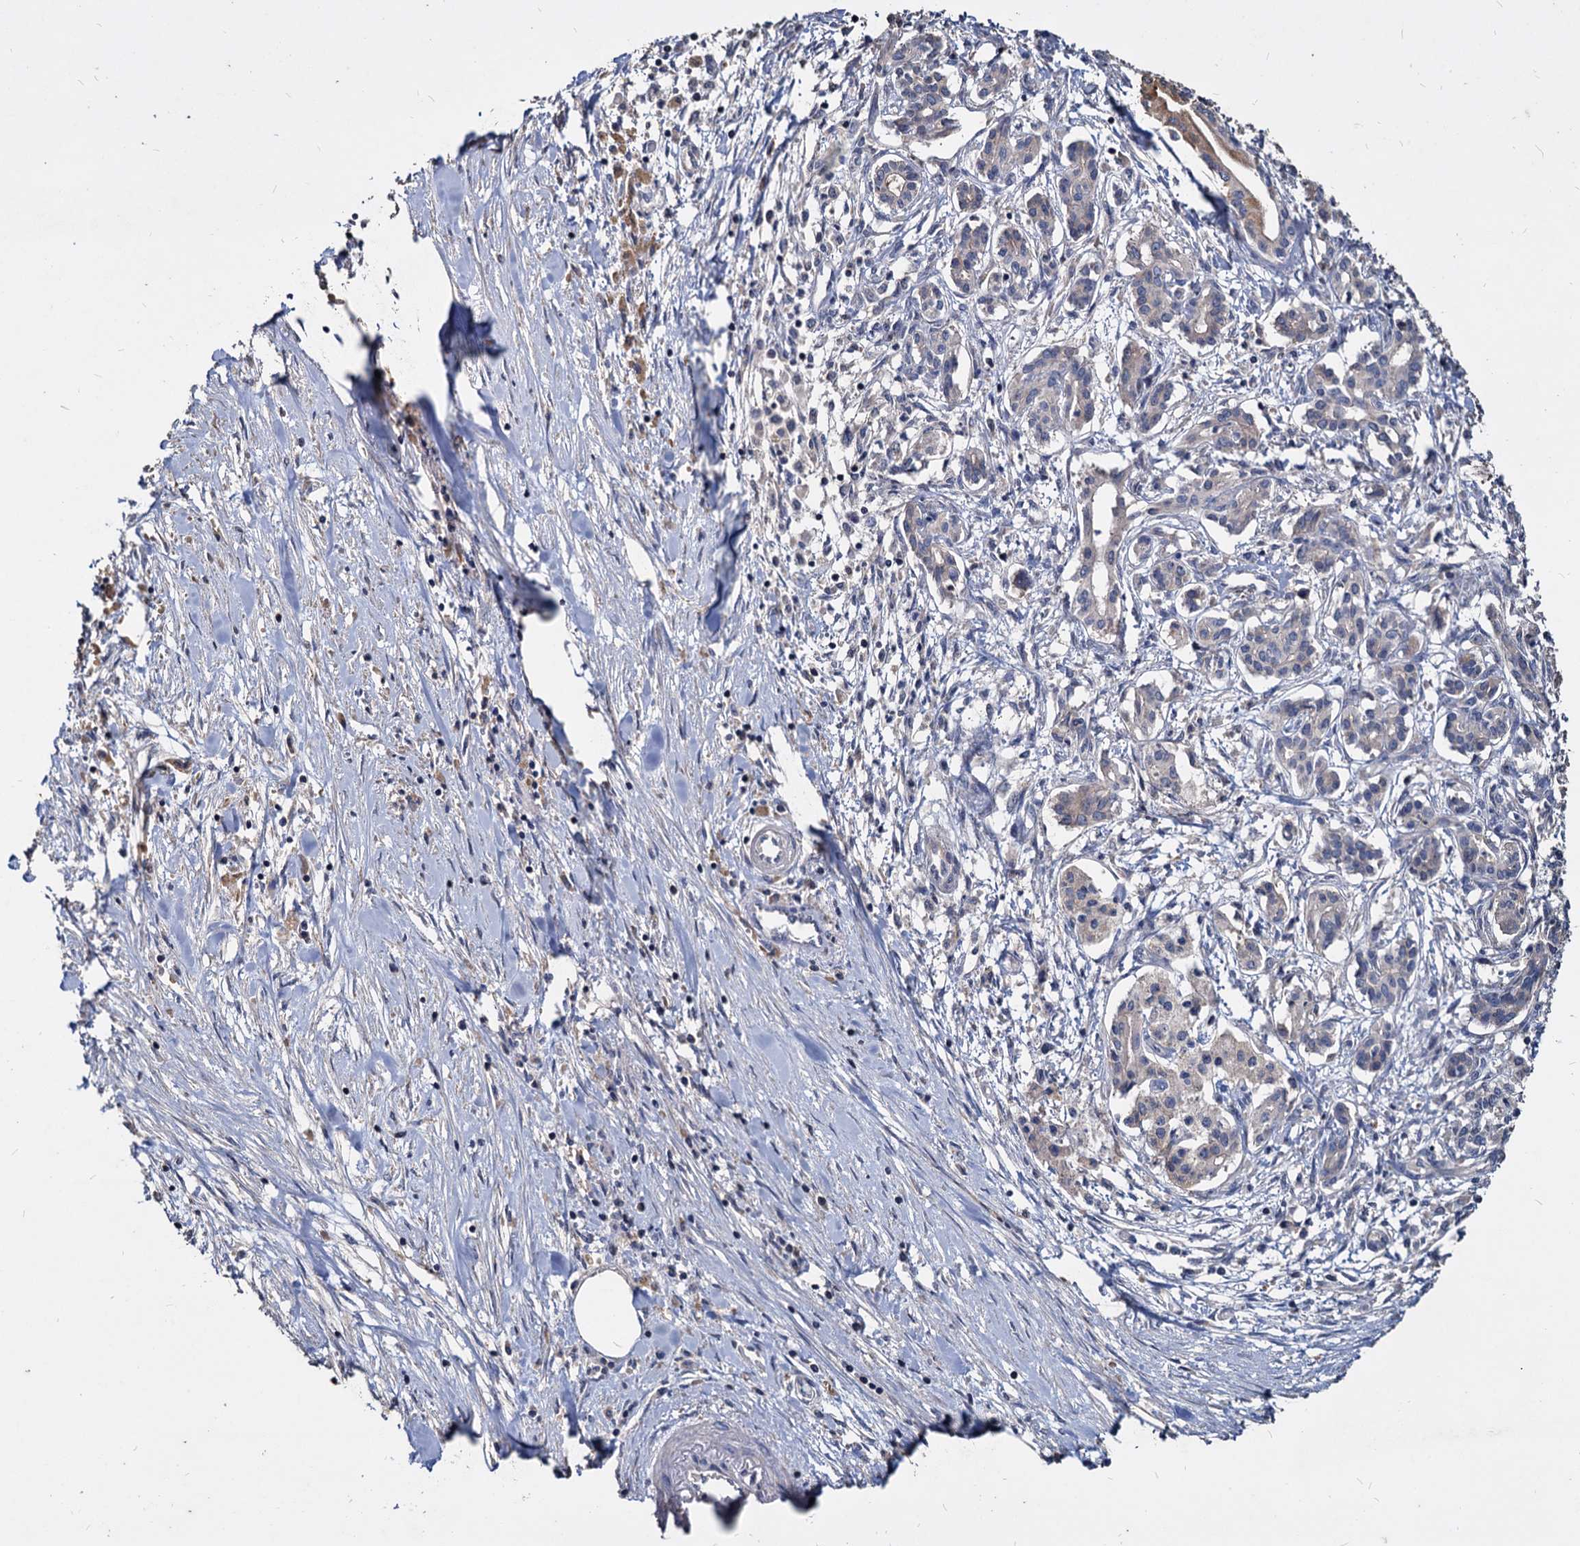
{"staining": {"intensity": "negative", "quantity": "none", "location": "none"}, "tissue": "pancreatic cancer", "cell_type": "Tumor cells", "image_type": "cancer", "snomed": [{"axis": "morphology", "description": "Adenocarcinoma, NOS"}, {"axis": "topography", "description": "Pancreas"}], "caption": "There is no significant staining in tumor cells of adenocarcinoma (pancreatic).", "gene": "DEPDC4", "patient": {"sex": "female", "age": 50}}